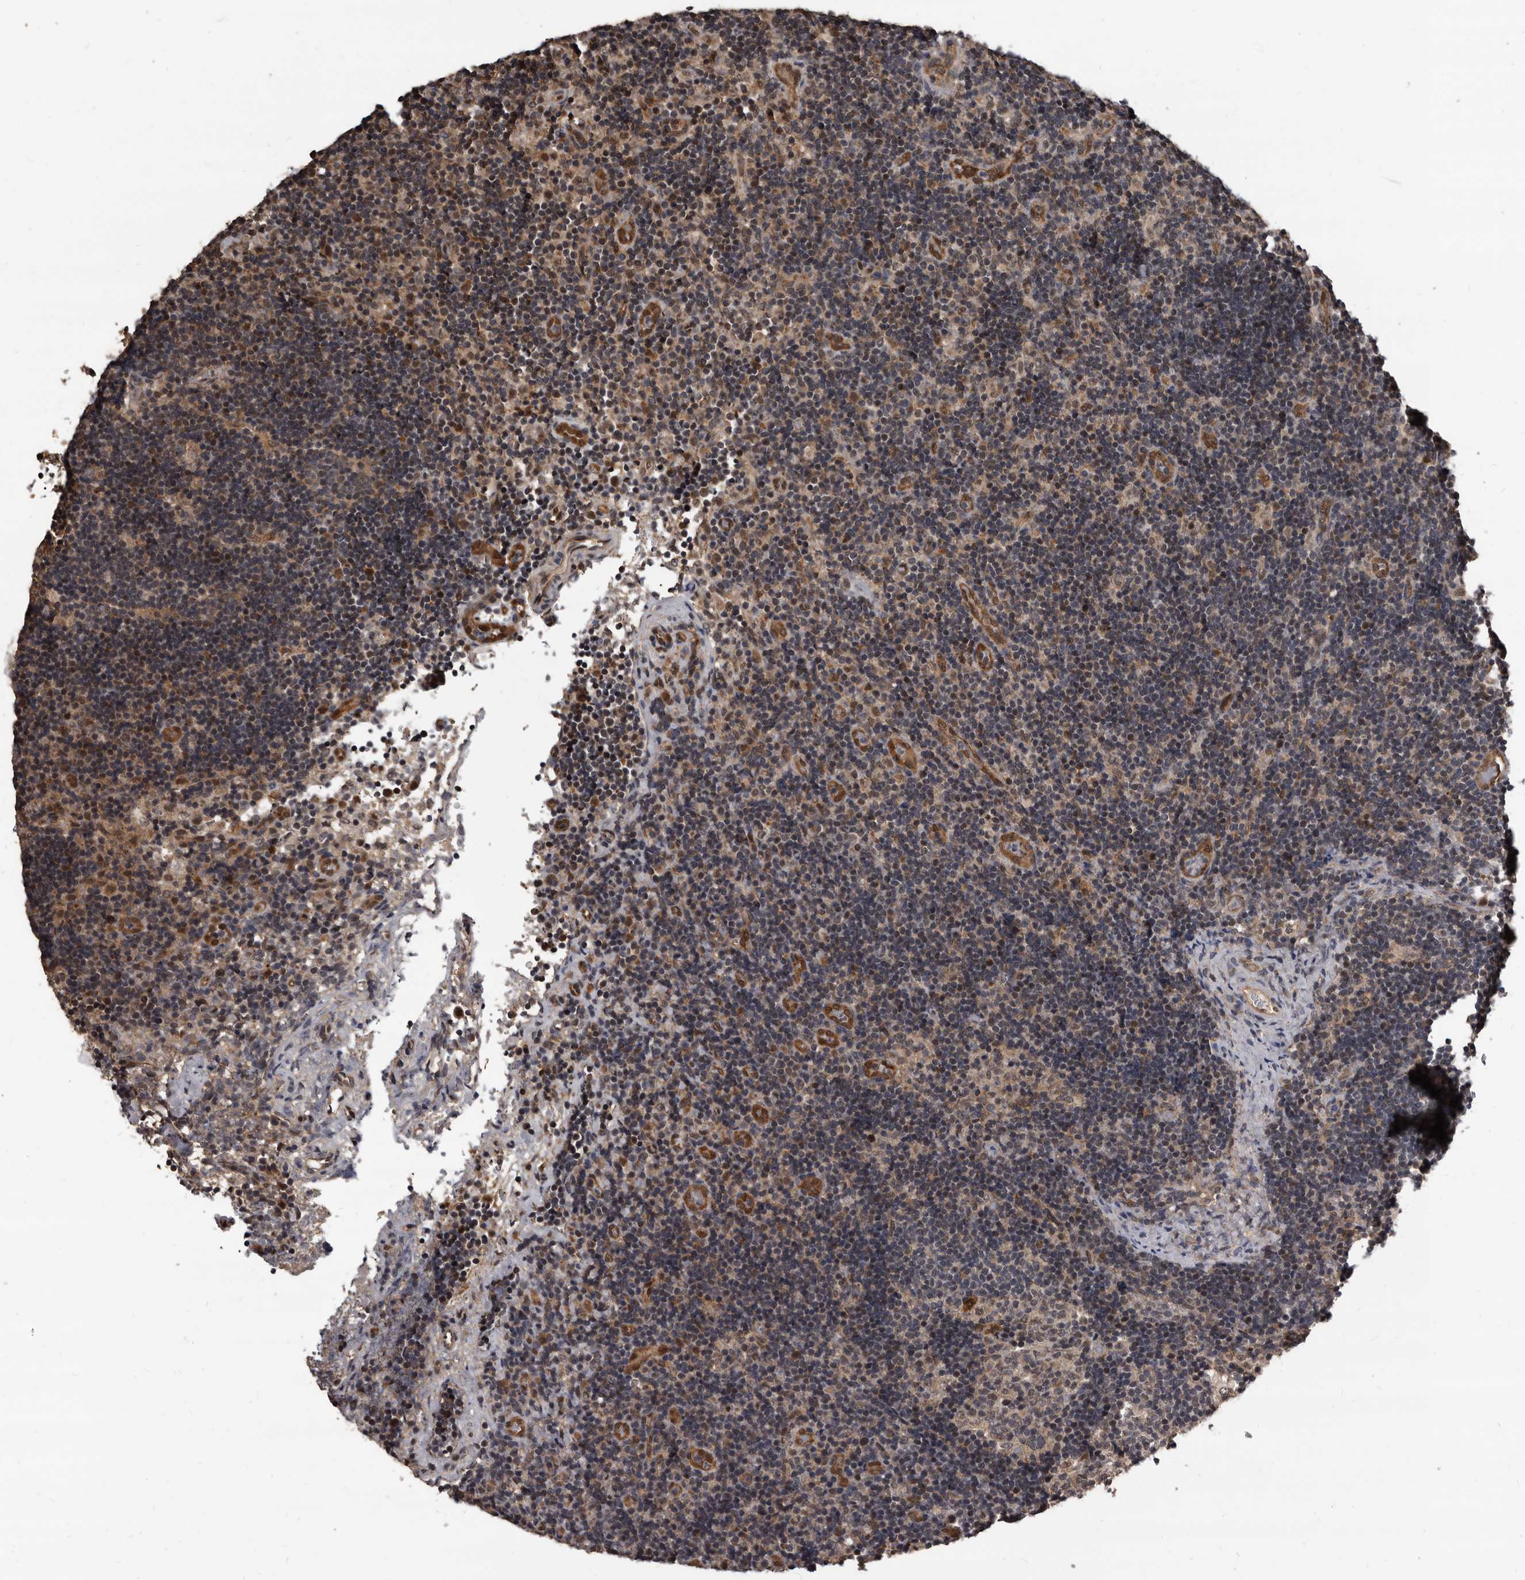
{"staining": {"intensity": "weak", "quantity": "<25%", "location": "cytoplasmic/membranous"}, "tissue": "lymph node", "cell_type": "Germinal center cells", "image_type": "normal", "snomed": [{"axis": "morphology", "description": "Normal tissue, NOS"}, {"axis": "topography", "description": "Lymph node"}], "caption": "This is an immunohistochemistry (IHC) image of normal lymph node. There is no staining in germinal center cells.", "gene": "AHR", "patient": {"sex": "female", "age": 22}}